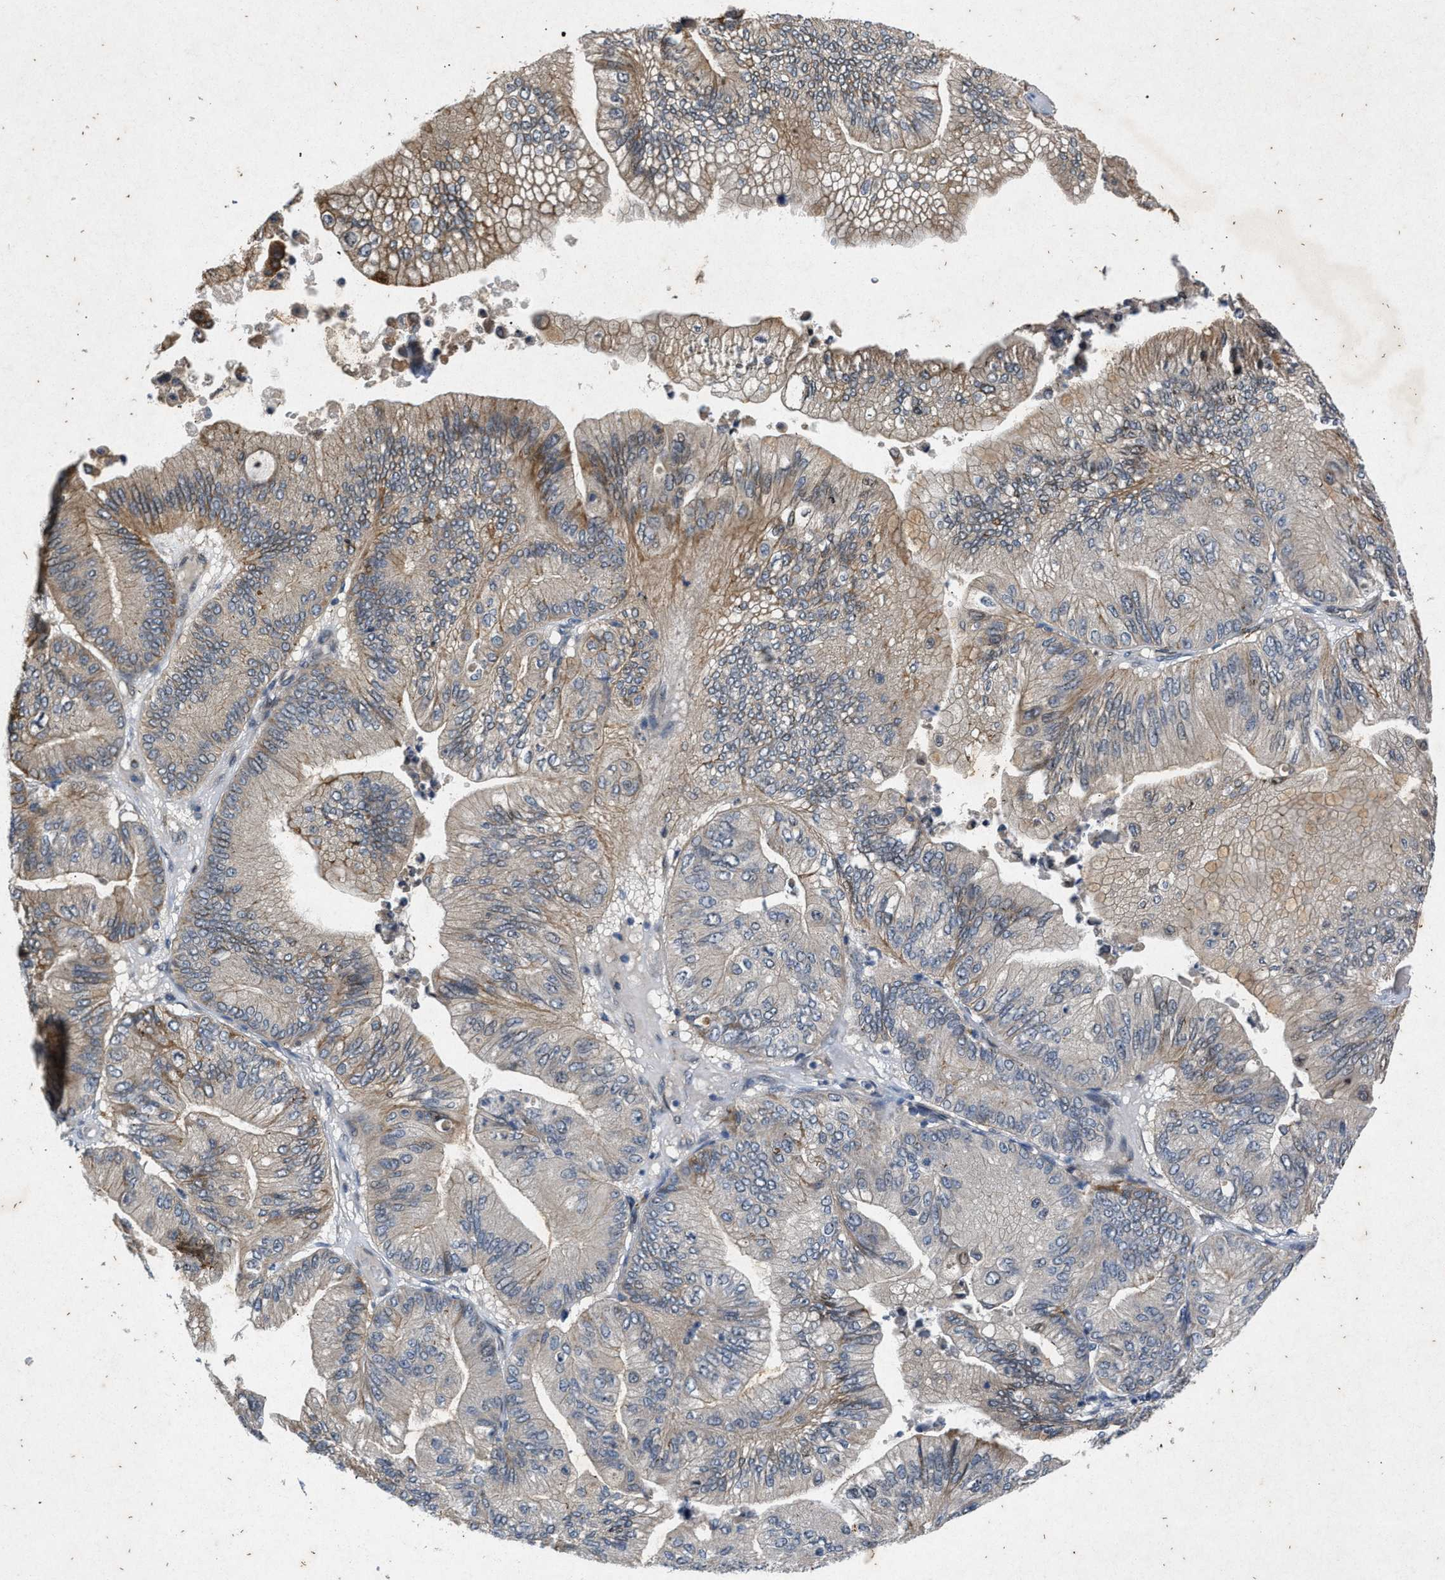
{"staining": {"intensity": "moderate", "quantity": "25%-75%", "location": "cytoplasmic/membranous"}, "tissue": "ovarian cancer", "cell_type": "Tumor cells", "image_type": "cancer", "snomed": [{"axis": "morphology", "description": "Cystadenocarcinoma, mucinous, NOS"}, {"axis": "topography", "description": "Ovary"}], "caption": "Moderate cytoplasmic/membranous staining is appreciated in approximately 25%-75% of tumor cells in ovarian mucinous cystadenocarcinoma.", "gene": "PRKG2", "patient": {"sex": "female", "age": 61}}